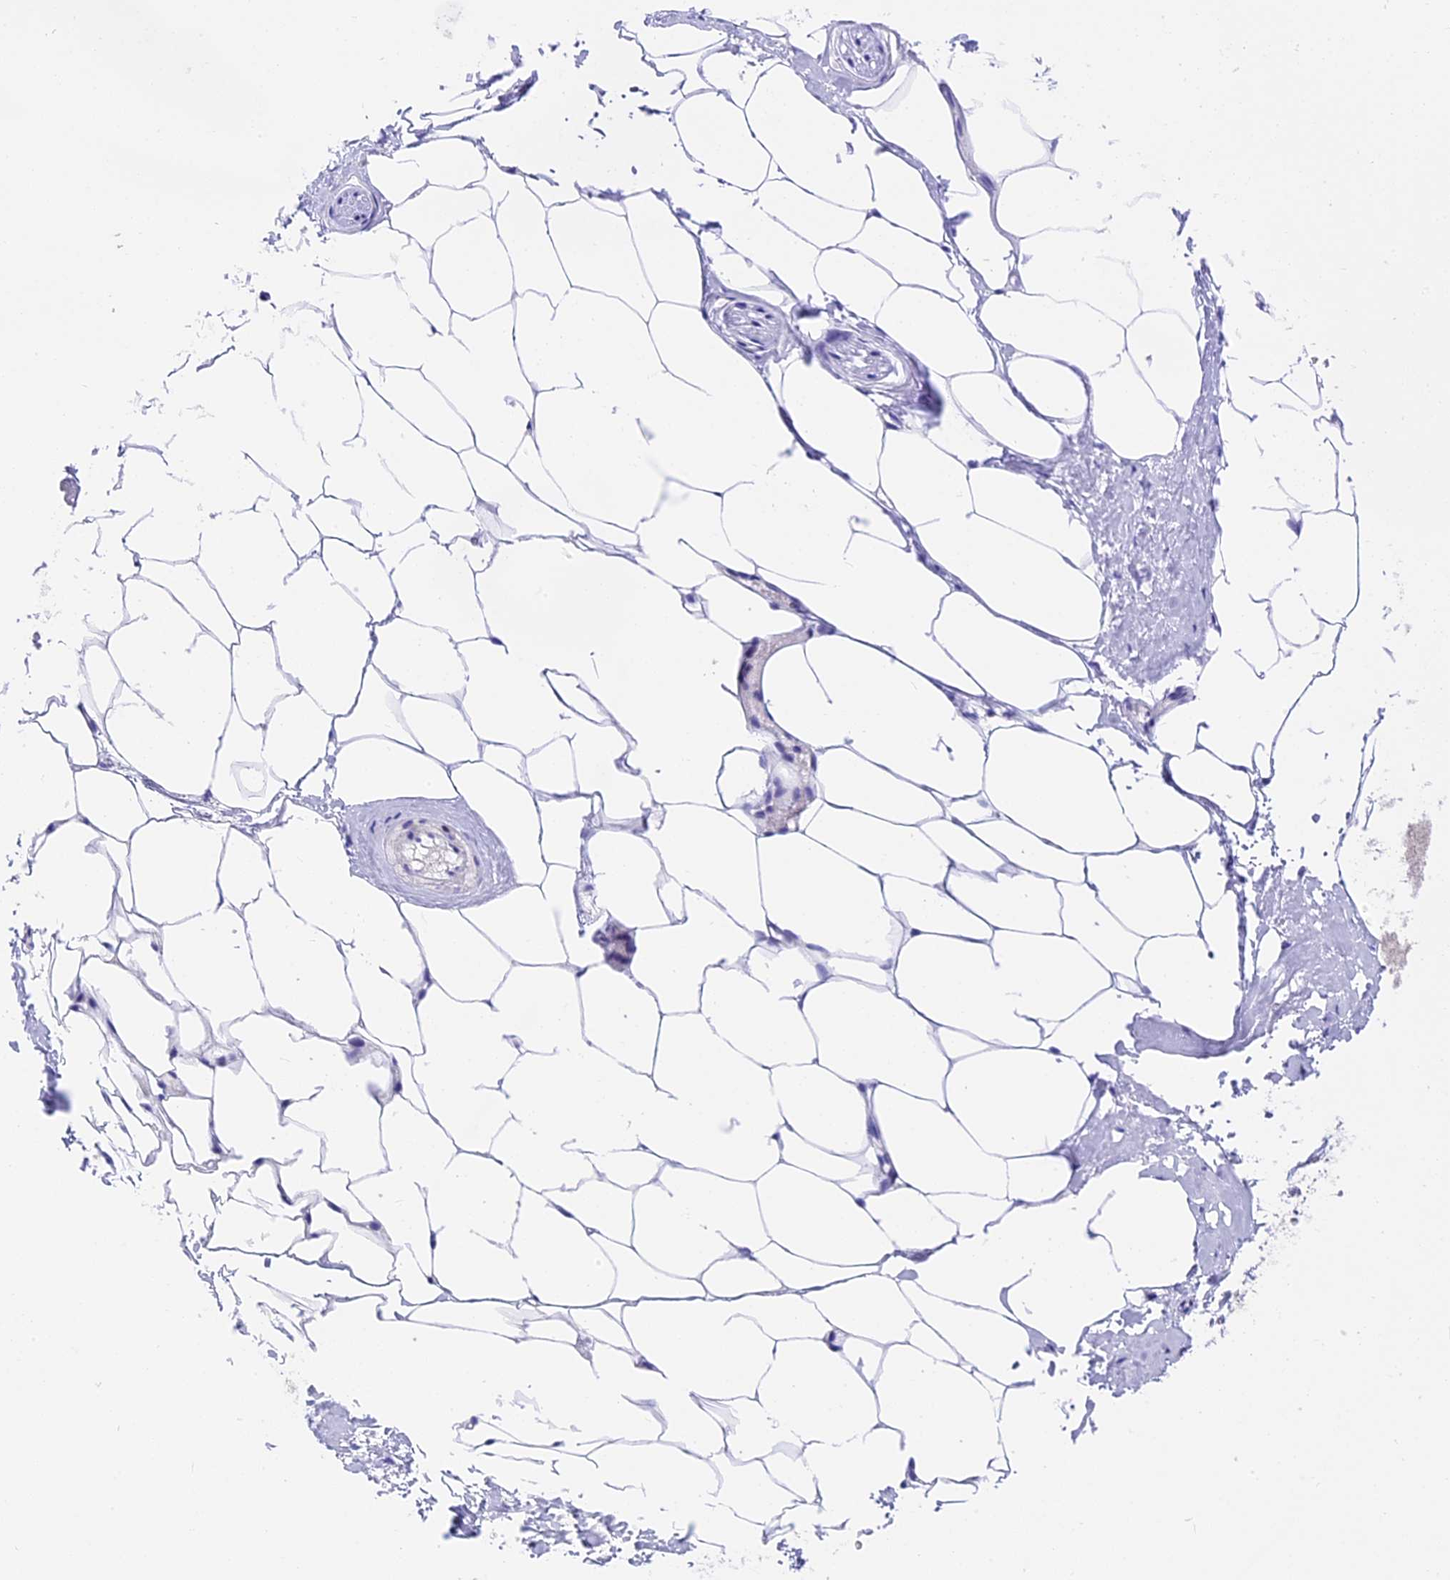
{"staining": {"intensity": "negative", "quantity": "none", "location": "none"}, "tissue": "adipose tissue", "cell_type": "Adipocytes", "image_type": "normal", "snomed": [{"axis": "morphology", "description": "Normal tissue, NOS"}, {"axis": "morphology", "description": "Adenocarcinoma, Low grade"}, {"axis": "topography", "description": "Prostate"}, {"axis": "topography", "description": "Peripheral nerve tissue"}], "caption": "The immunohistochemistry (IHC) micrograph has no significant staining in adipocytes of adipose tissue. (Brightfield microscopy of DAB immunohistochemistry at high magnification).", "gene": "MIDN", "patient": {"sex": "male", "age": 63}}